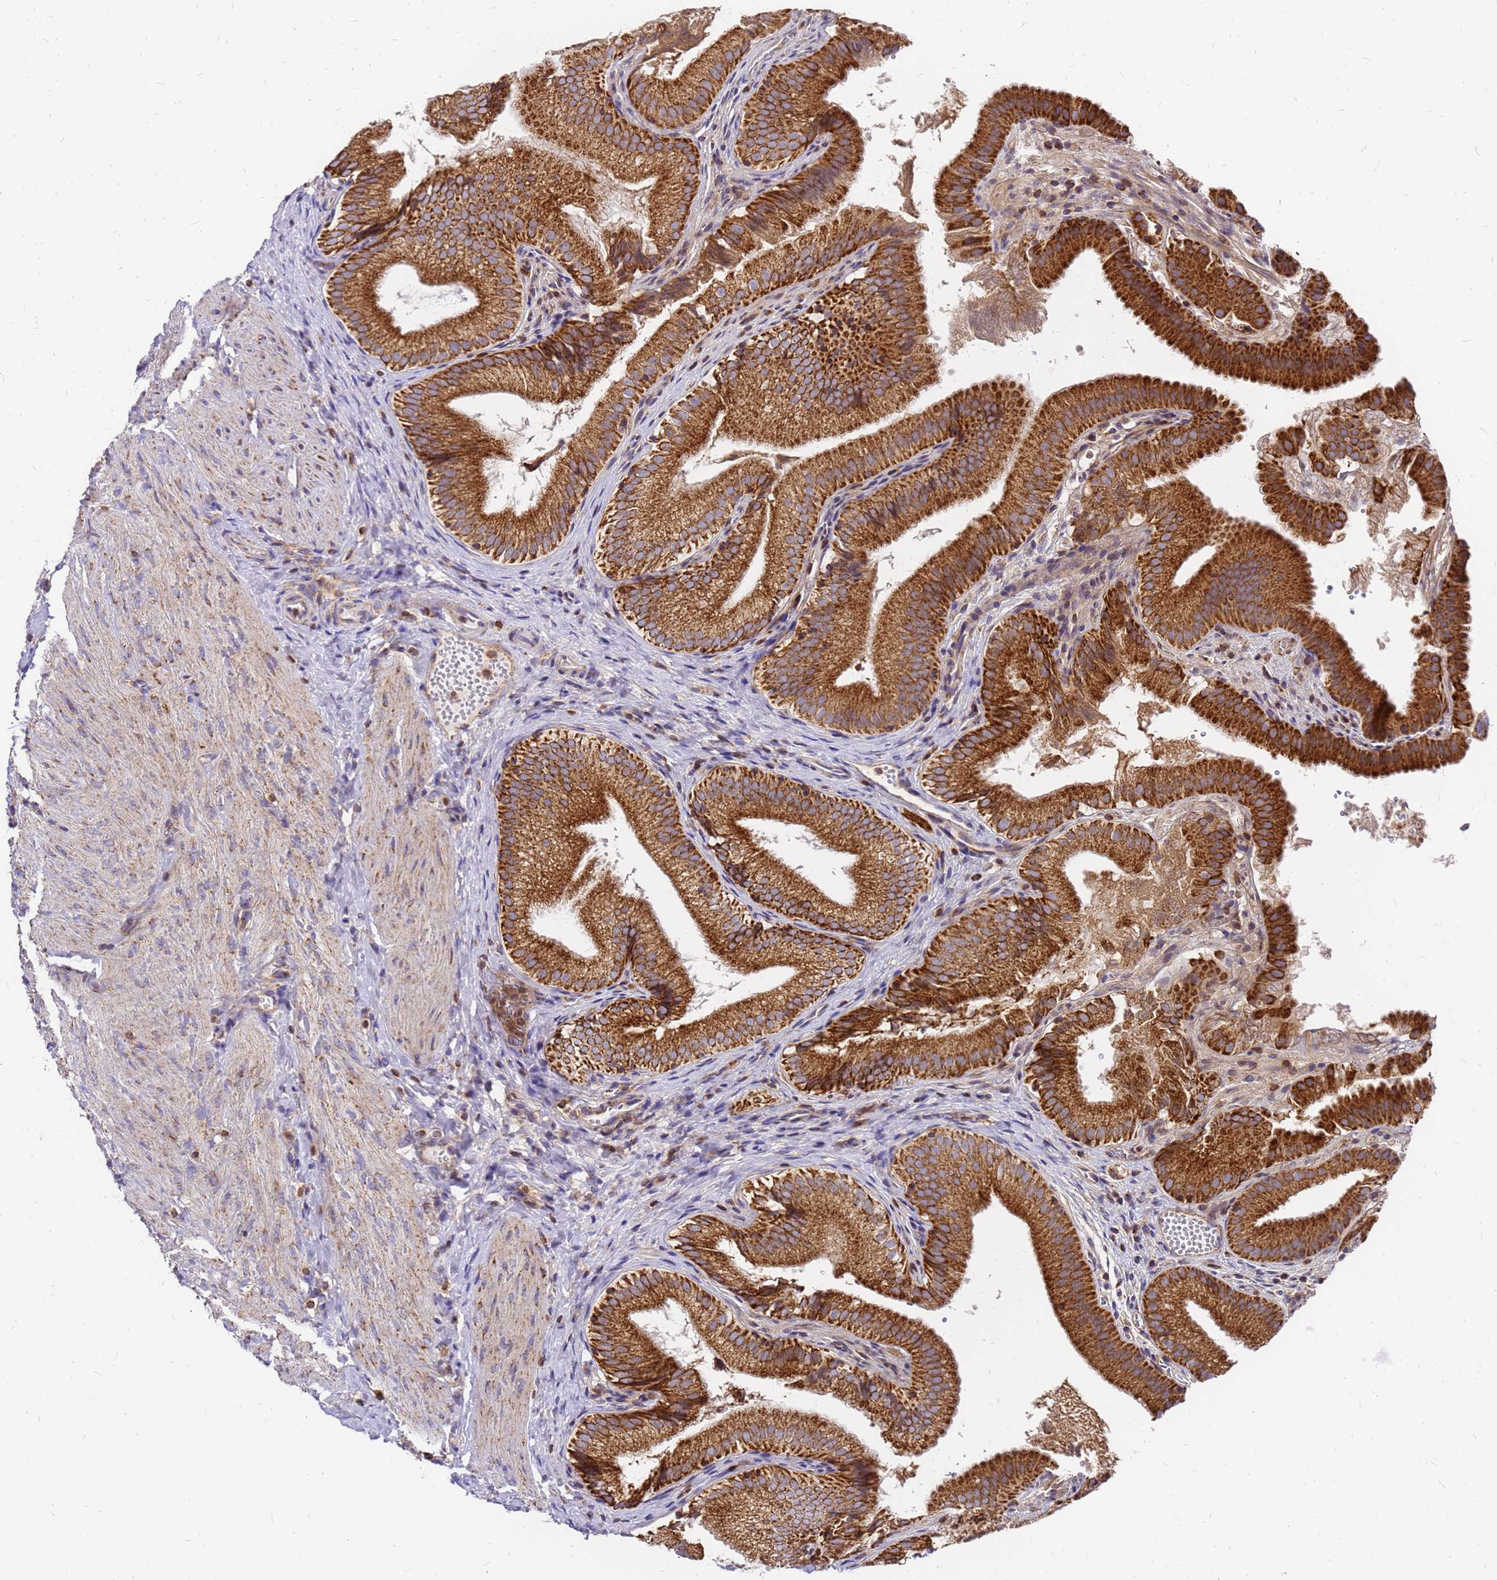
{"staining": {"intensity": "strong", "quantity": ">75%", "location": "cytoplasmic/membranous"}, "tissue": "gallbladder", "cell_type": "Glandular cells", "image_type": "normal", "snomed": [{"axis": "morphology", "description": "Normal tissue, NOS"}, {"axis": "topography", "description": "Gallbladder"}], "caption": "Glandular cells show strong cytoplasmic/membranous expression in about >75% of cells in normal gallbladder.", "gene": "MRPS26", "patient": {"sex": "female", "age": 30}}